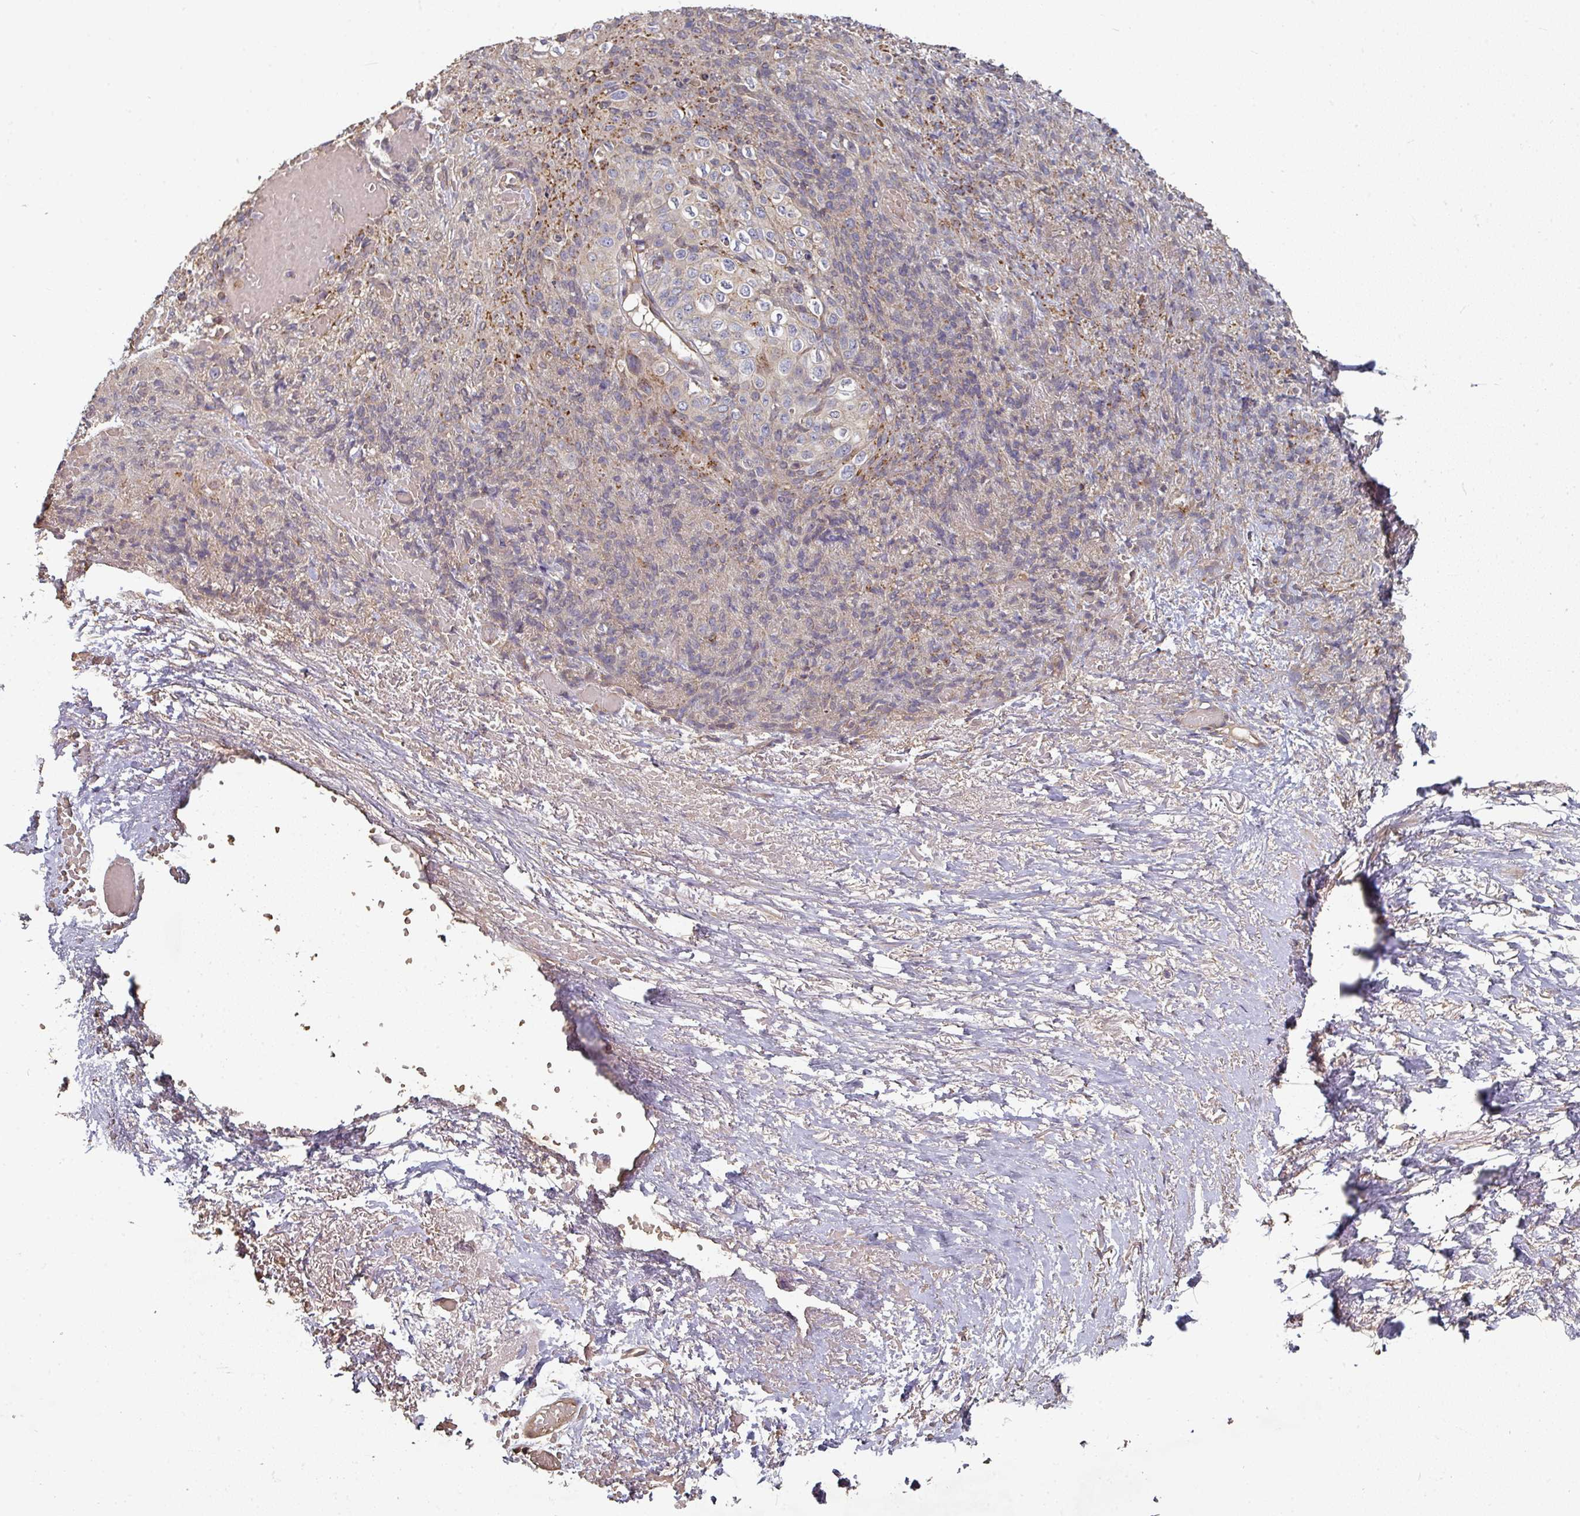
{"staining": {"intensity": "negative", "quantity": "none", "location": "none"}, "tissue": "skin cancer", "cell_type": "Tumor cells", "image_type": "cancer", "snomed": [{"axis": "morphology", "description": "Squamous cell carcinoma, NOS"}, {"axis": "topography", "description": "Skin"}, {"axis": "topography", "description": "Vulva"}], "caption": "Immunohistochemistry micrograph of human skin cancer stained for a protein (brown), which displays no positivity in tumor cells.", "gene": "EDEM2", "patient": {"sex": "female", "age": 85}}